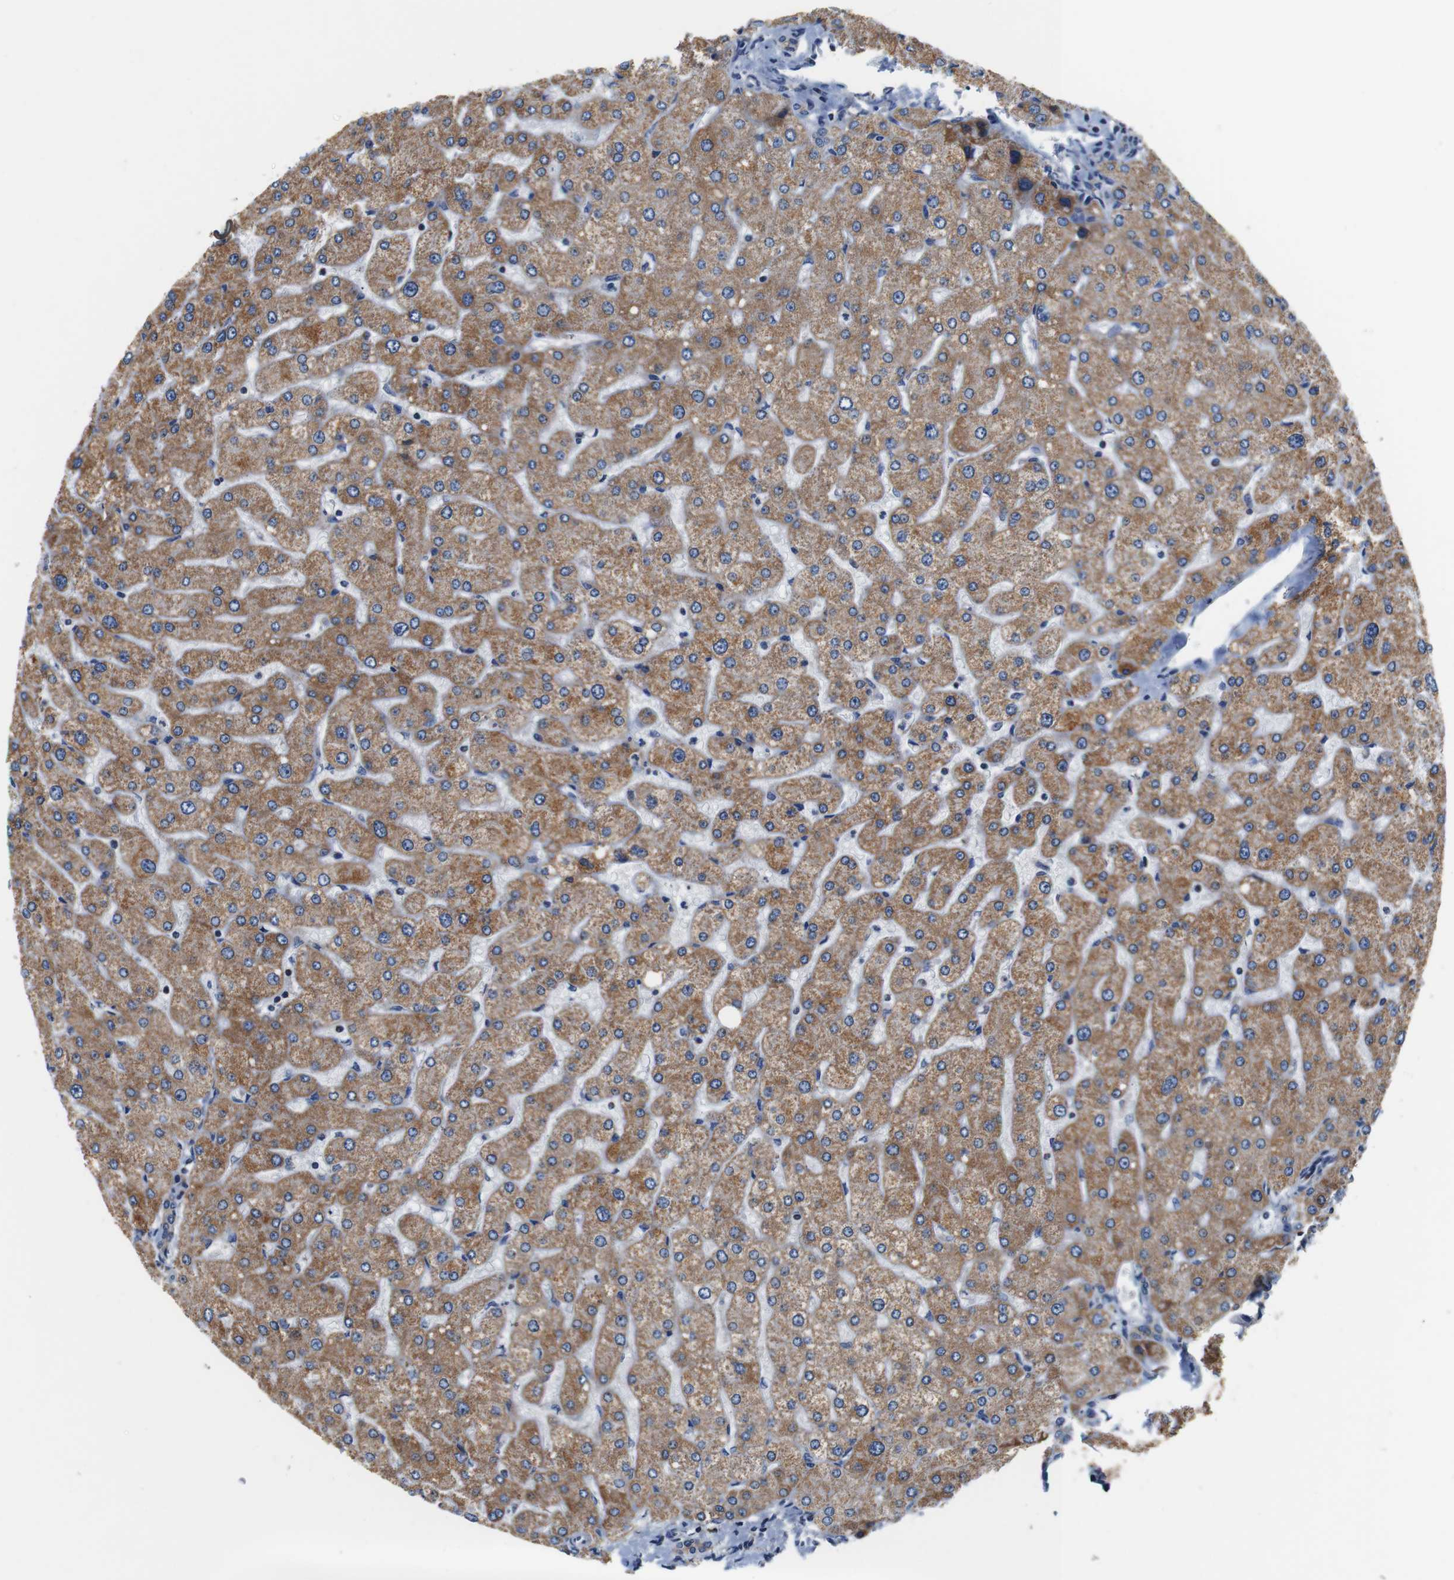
{"staining": {"intensity": "negative", "quantity": "none", "location": "none"}, "tissue": "liver", "cell_type": "Cholangiocytes", "image_type": "normal", "snomed": [{"axis": "morphology", "description": "Normal tissue, NOS"}, {"axis": "topography", "description": "Liver"}], "caption": "The image demonstrates no significant staining in cholangiocytes of liver. Brightfield microscopy of immunohistochemistry (IHC) stained with DAB (3,3'-diaminobenzidine) (brown) and hematoxylin (blue), captured at high magnification.", "gene": "LRP4", "patient": {"sex": "male", "age": 55}}